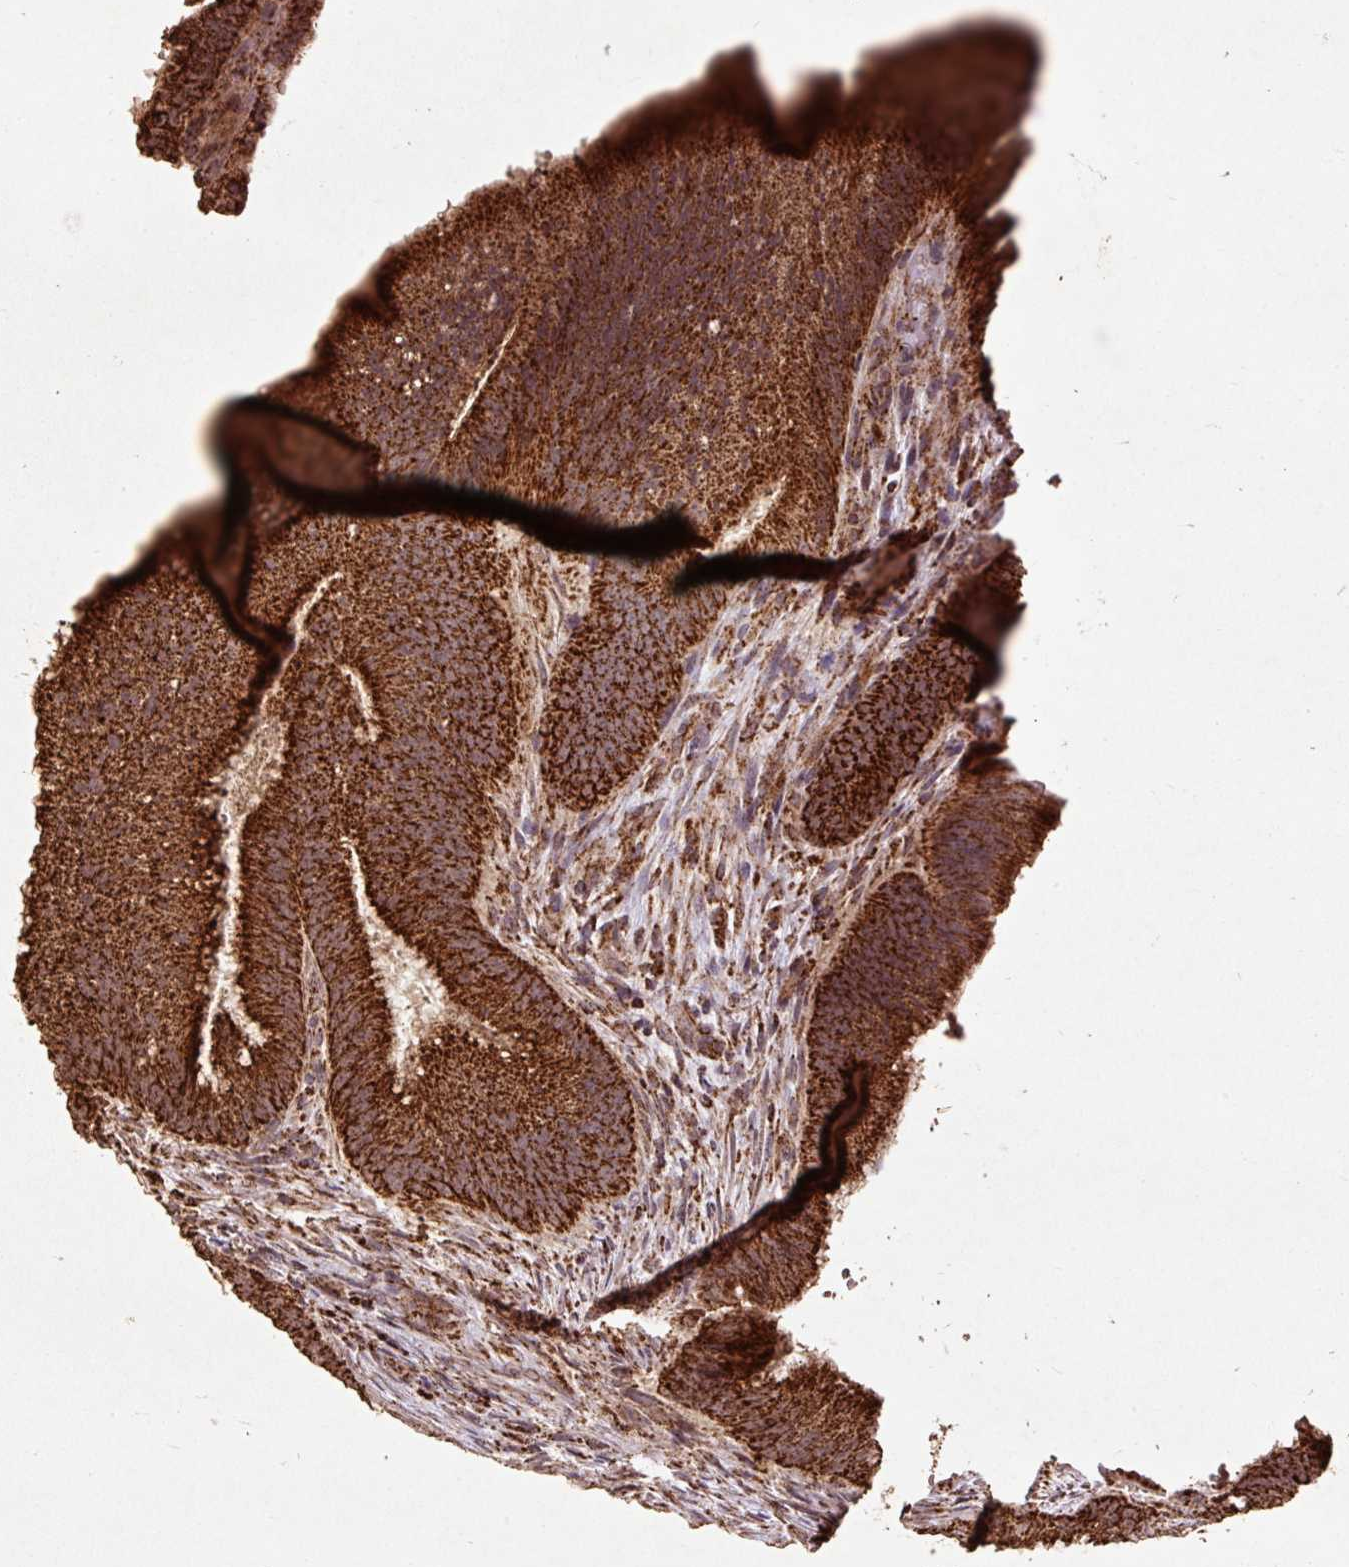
{"staining": {"intensity": "strong", "quantity": ">75%", "location": "cytoplasmic/membranous"}, "tissue": "colorectal cancer", "cell_type": "Tumor cells", "image_type": "cancer", "snomed": [{"axis": "morphology", "description": "Adenocarcinoma, NOS"}, {"axis": "topography", "description": "Colon"}], "caption": "A photomicrograph showing strong cytoplasmic/membranous staining in about >75% of tumor cells in colorectal adenocarcinoma, as visualized by brown immunohistochemical staining.", "gene": "ATP5F1A", "patient": {"sex": "female", "age": 43}}